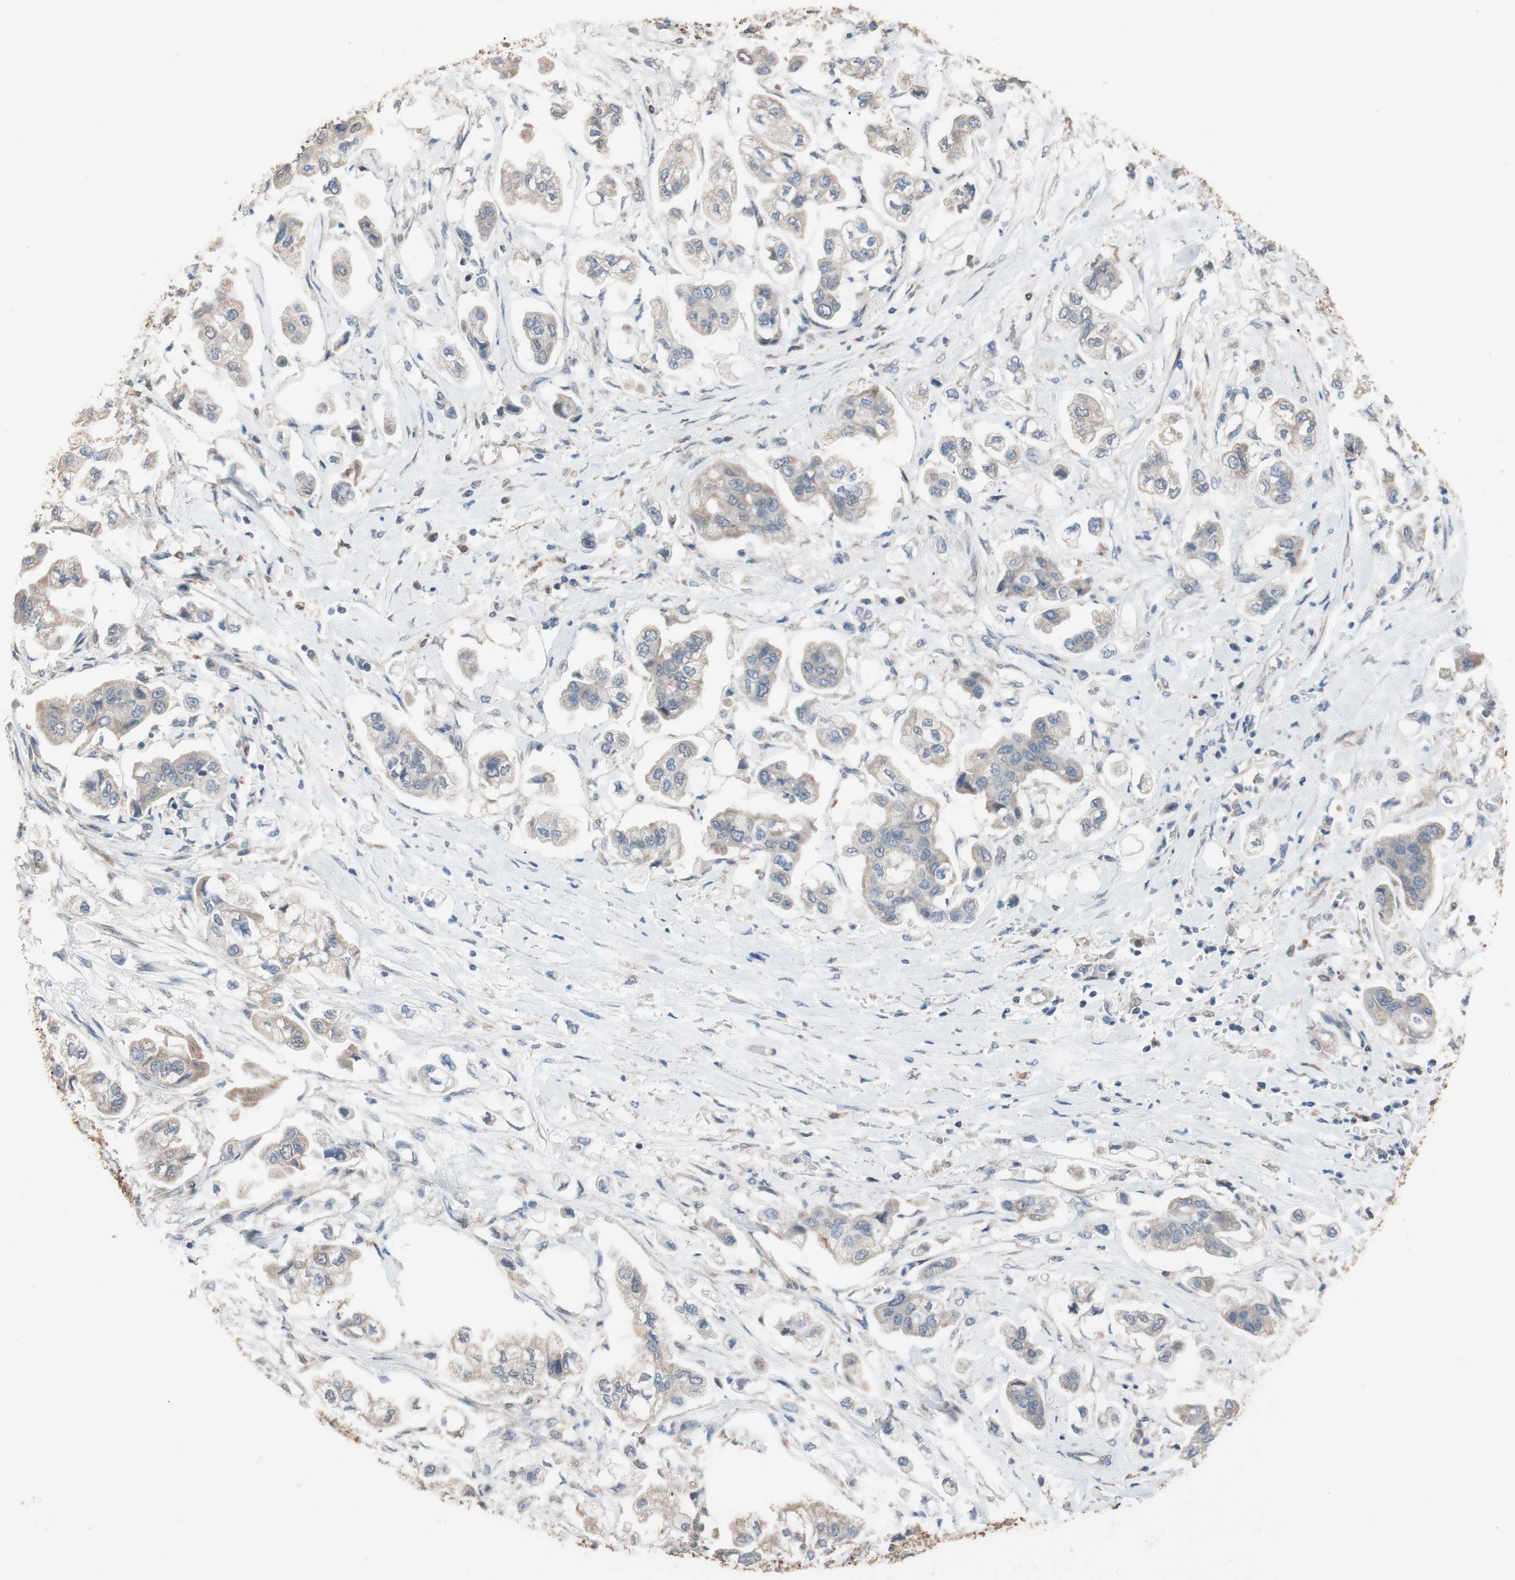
{"staining": {"intensity": "weak", "quantity": ">75%", "location": "cytoplasmic/membranous"}, "tissue": "stomach cancer", "cell_type": "Tumor cells", "image_type": "cancer", "snomed": [{"axis": "morphology", "description": "Adenocarcinoma, NOS"}, {"axis": "topography", "description": "Stomach"}], "caption": "Protein analysis of stomach cancer tissue shows weak cytoplasmic/membranous positivity in approximately >75% of tumor cells. (DAB (3,3'-diaminobenzidine) IHC with brightfield microscopy, high magnification).", "gene": "ALDH1A2", "patient": {"sex": "male", "age": 62}}